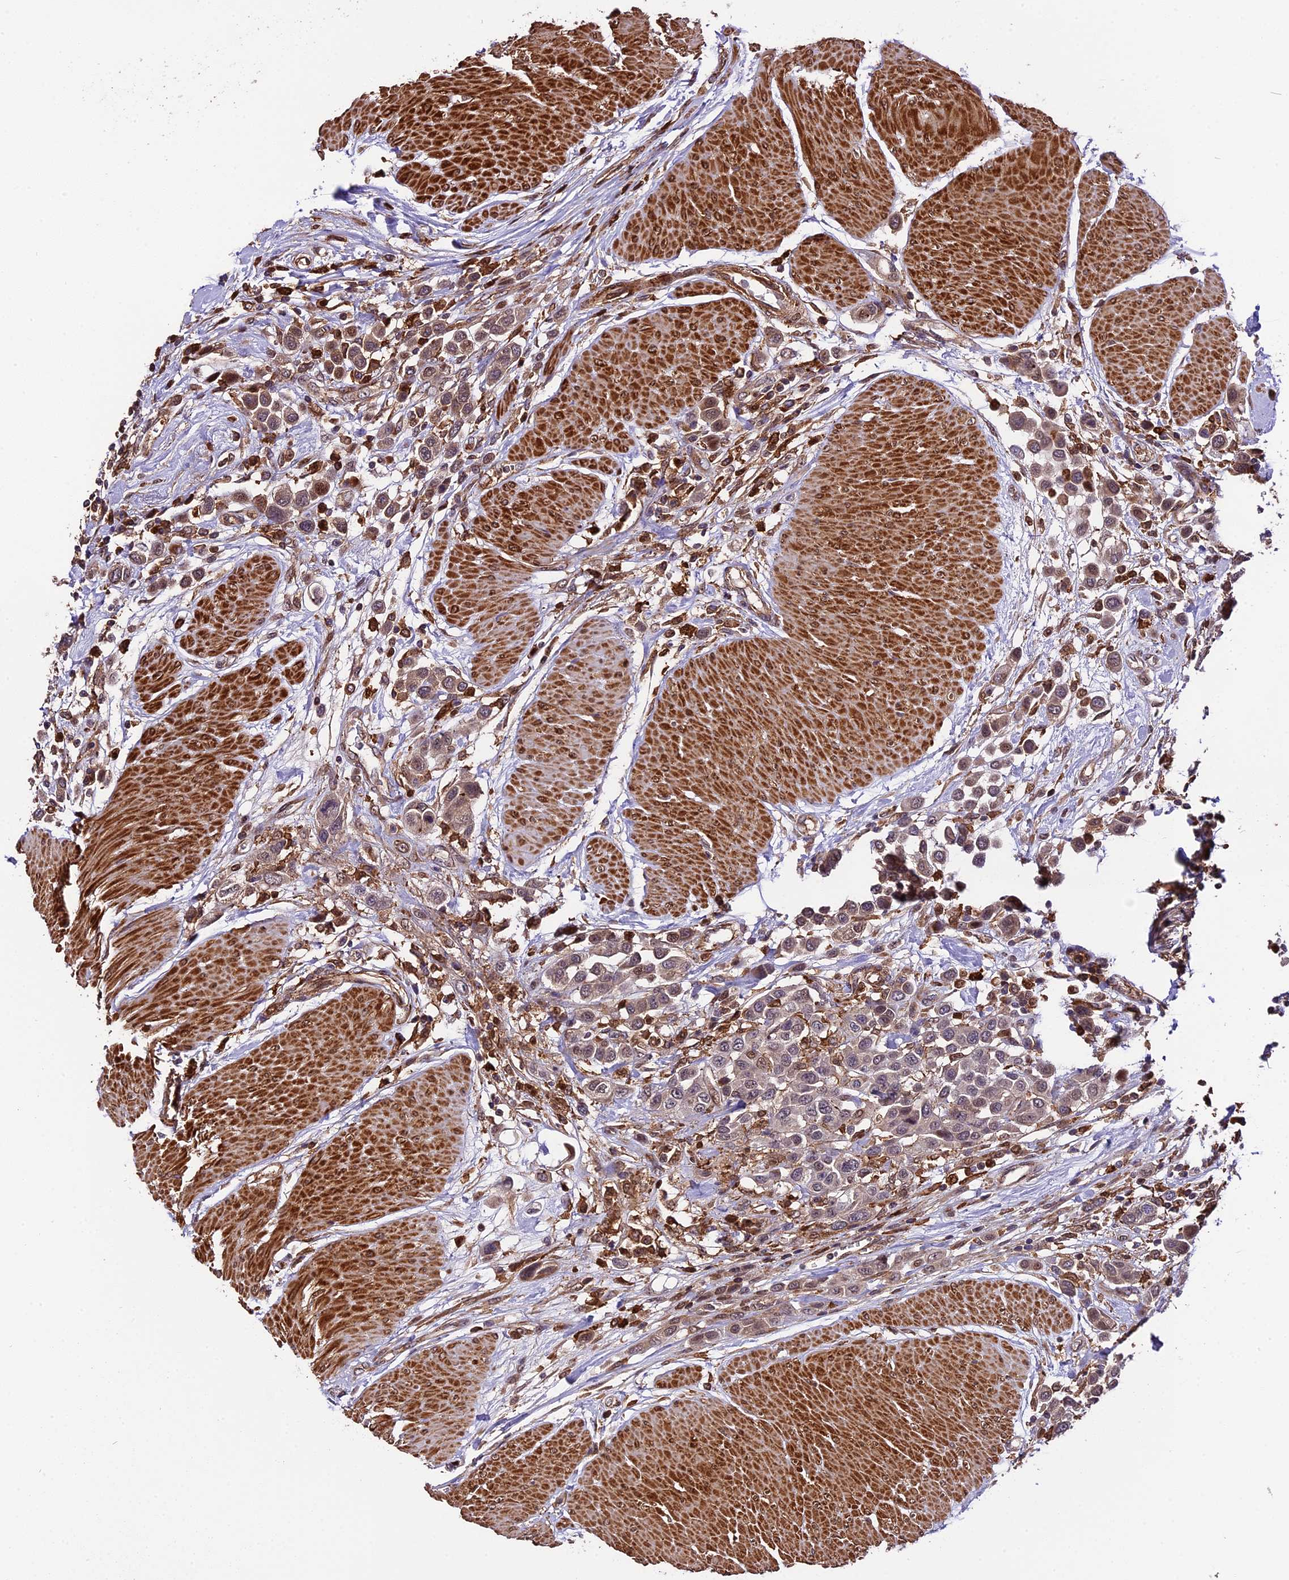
{"staining": {"intensity": "weak", "quantity": "25%-75%", "location": "cytoplasmic/membranous"}, "tissue": "urothelial cancer", "cell_type": "Tumor cells", "image_type": "cancer", "snomed": [{"axis": "morphology", "description": "Urothelial carcinoma, High grade"}, {"axis": "topography", "description": "Urinary bladder"}], "caption": "About 25%-75% of tumor cells in human urothelial cancer exhibit weak cytoplasmic/membranous protein staining as visualized by brown immunohistochemical staining.", "gene": "HERPUD1", "patient": {"sex": "male", "age": 50}}